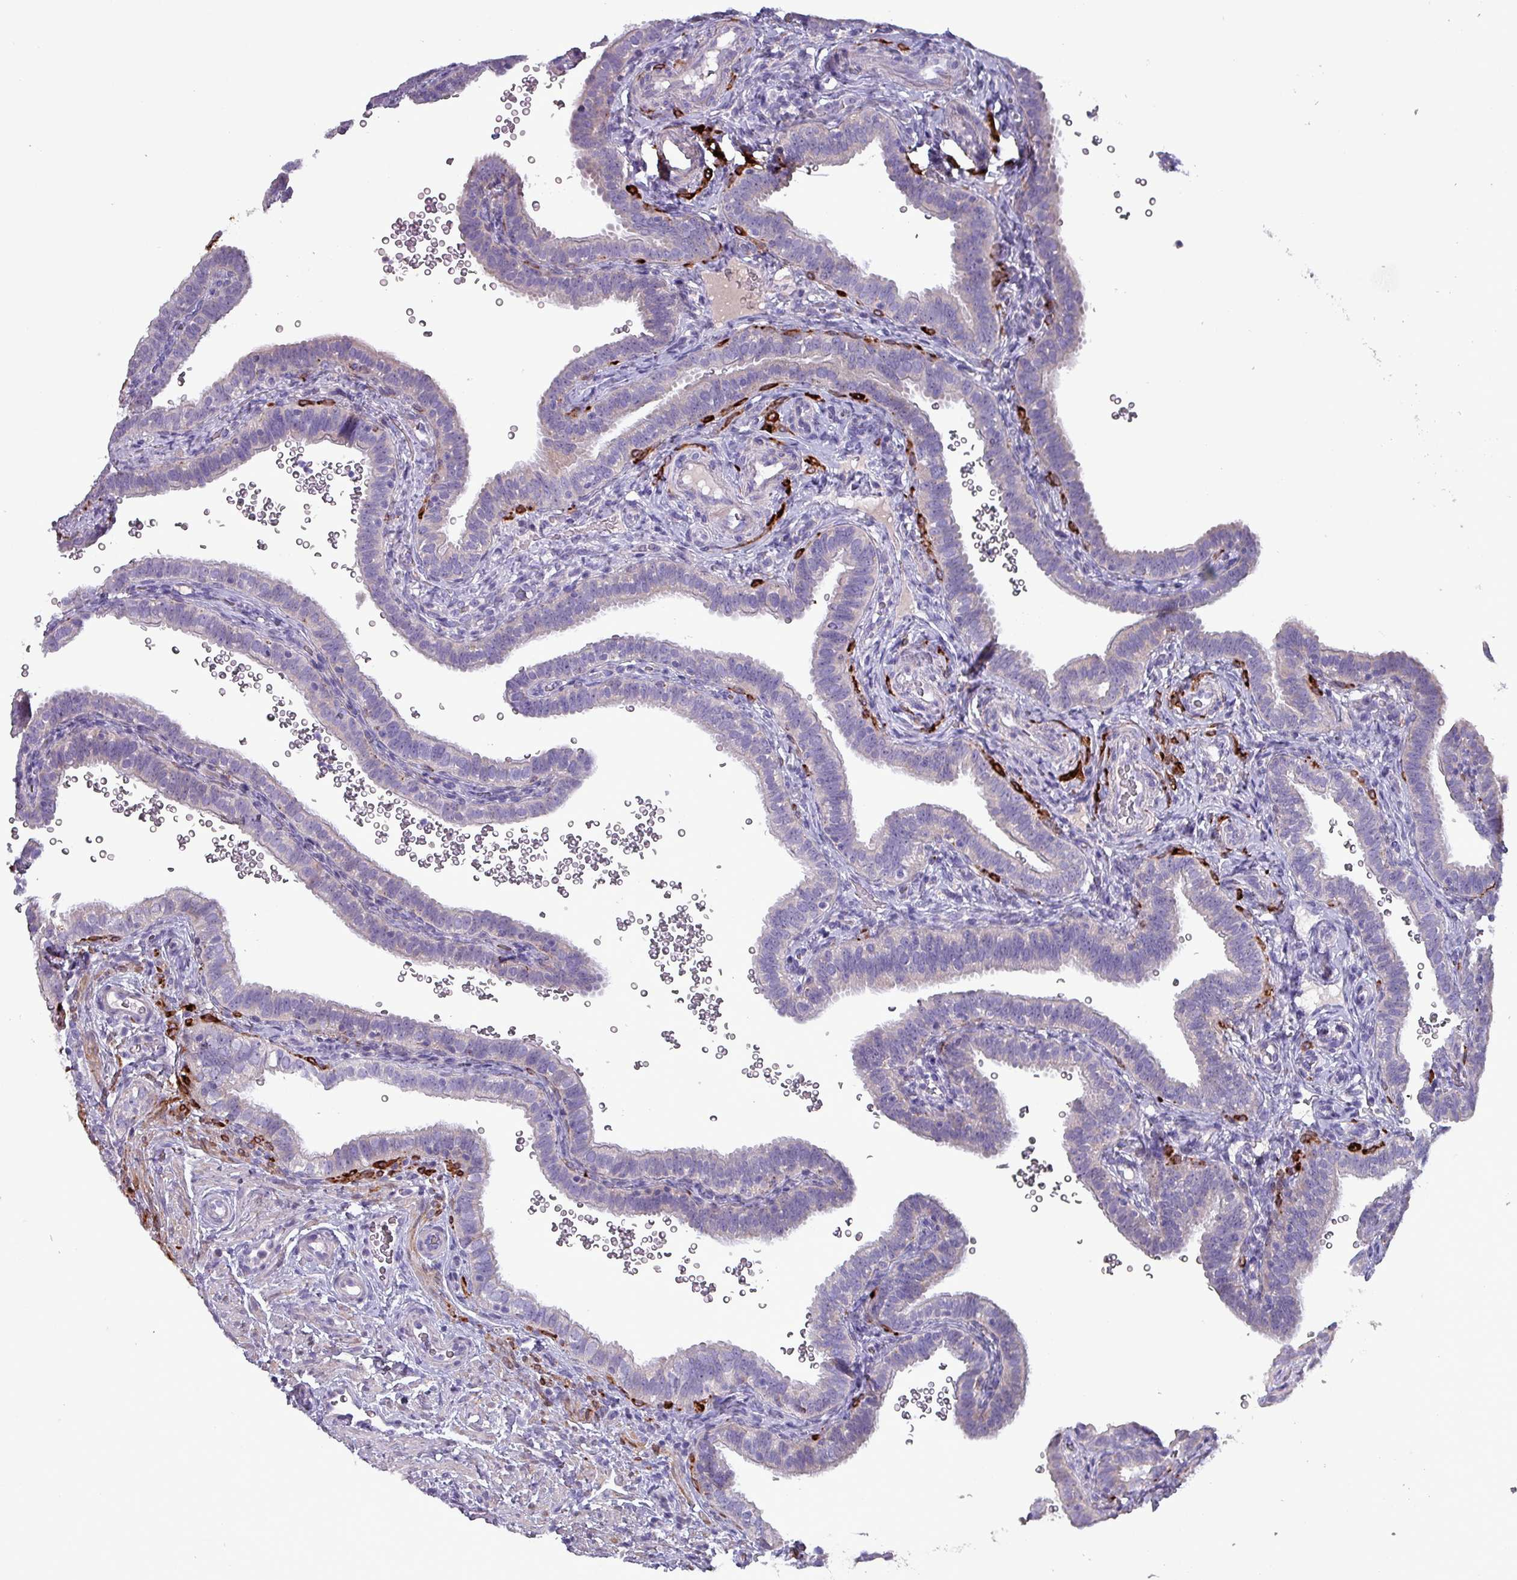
{"staining": {"intensity": "negative", "quantity": "none", "location": "none"}, "tissue": "fallopian tube", "cell_type": "Glandular cells", "image_type": "normal", "snomed": [{"axis": "morphology", "description": "Normal tissue, NOS"}, {"axis": "topography", "description": "Fallopian tube"}], "caption": "This is a image of immunohistochemistry (IHC) staining of benign fallopian tube, which shows no expression in glandular cells.", "gene": "HSD3B7", "patient": {"sex": "female", "age": 41}}